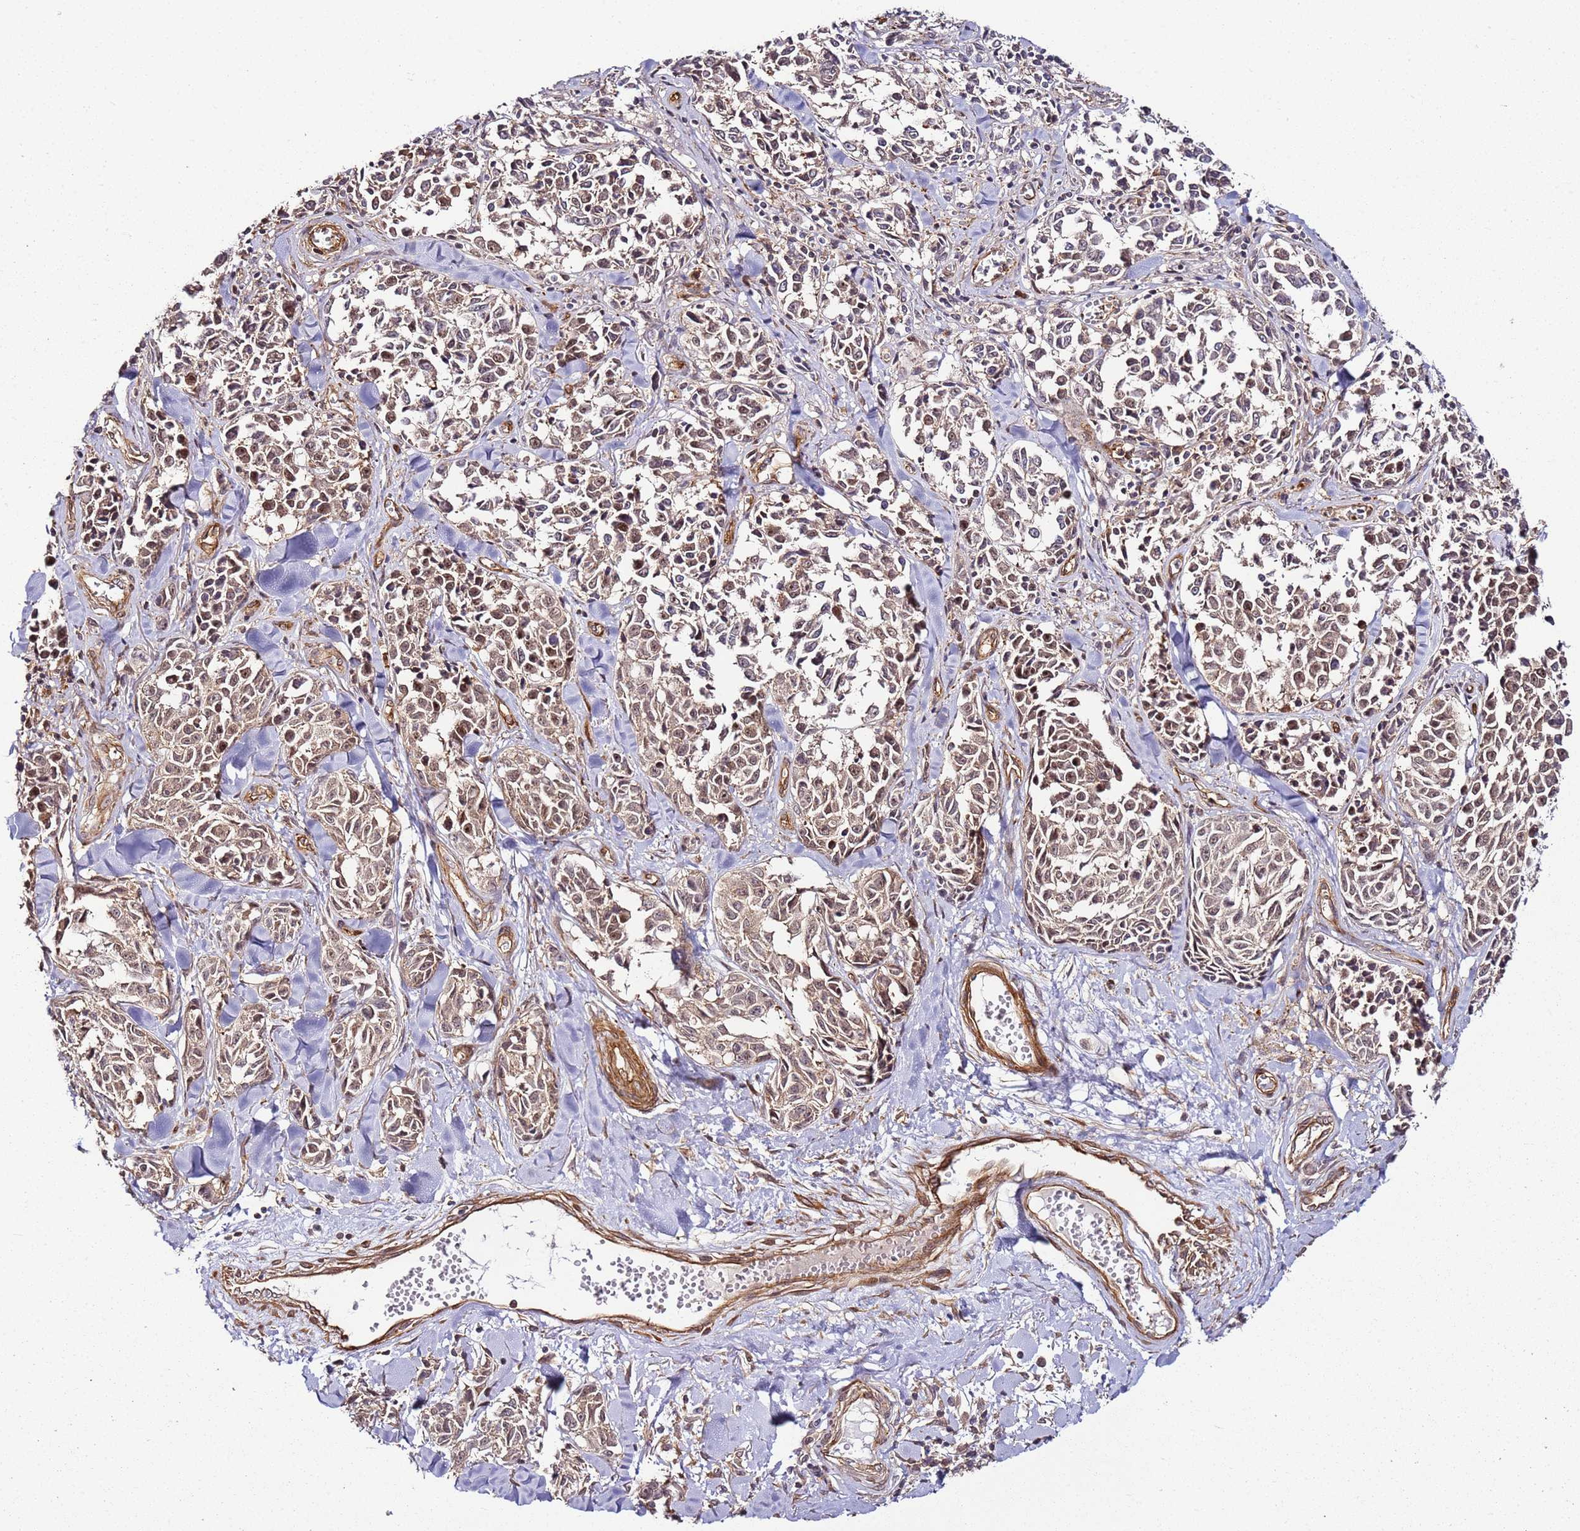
{"staining": {"intensity": "weak", "quantity": "25%-75%", "location": "cytoplasmic/membranous,nuclear"}, "tissue": "melanoma", "cell_type": "Tumor cells", "image_type": "cancer", "snomed": [{"axis": "morphology", "description": "Malignant melanoma, NOS"}, {"axis": "topography", "description": "Skin"}], "caption": "Malignant melanoma stained for a protein (brown) shows weak cytoplasmic/membranous and nuclear positive staining in approximately 25%-75% of tumor cells.", "gene": "CCNYL1", "patient": {"sex": "female", "age": 64}}